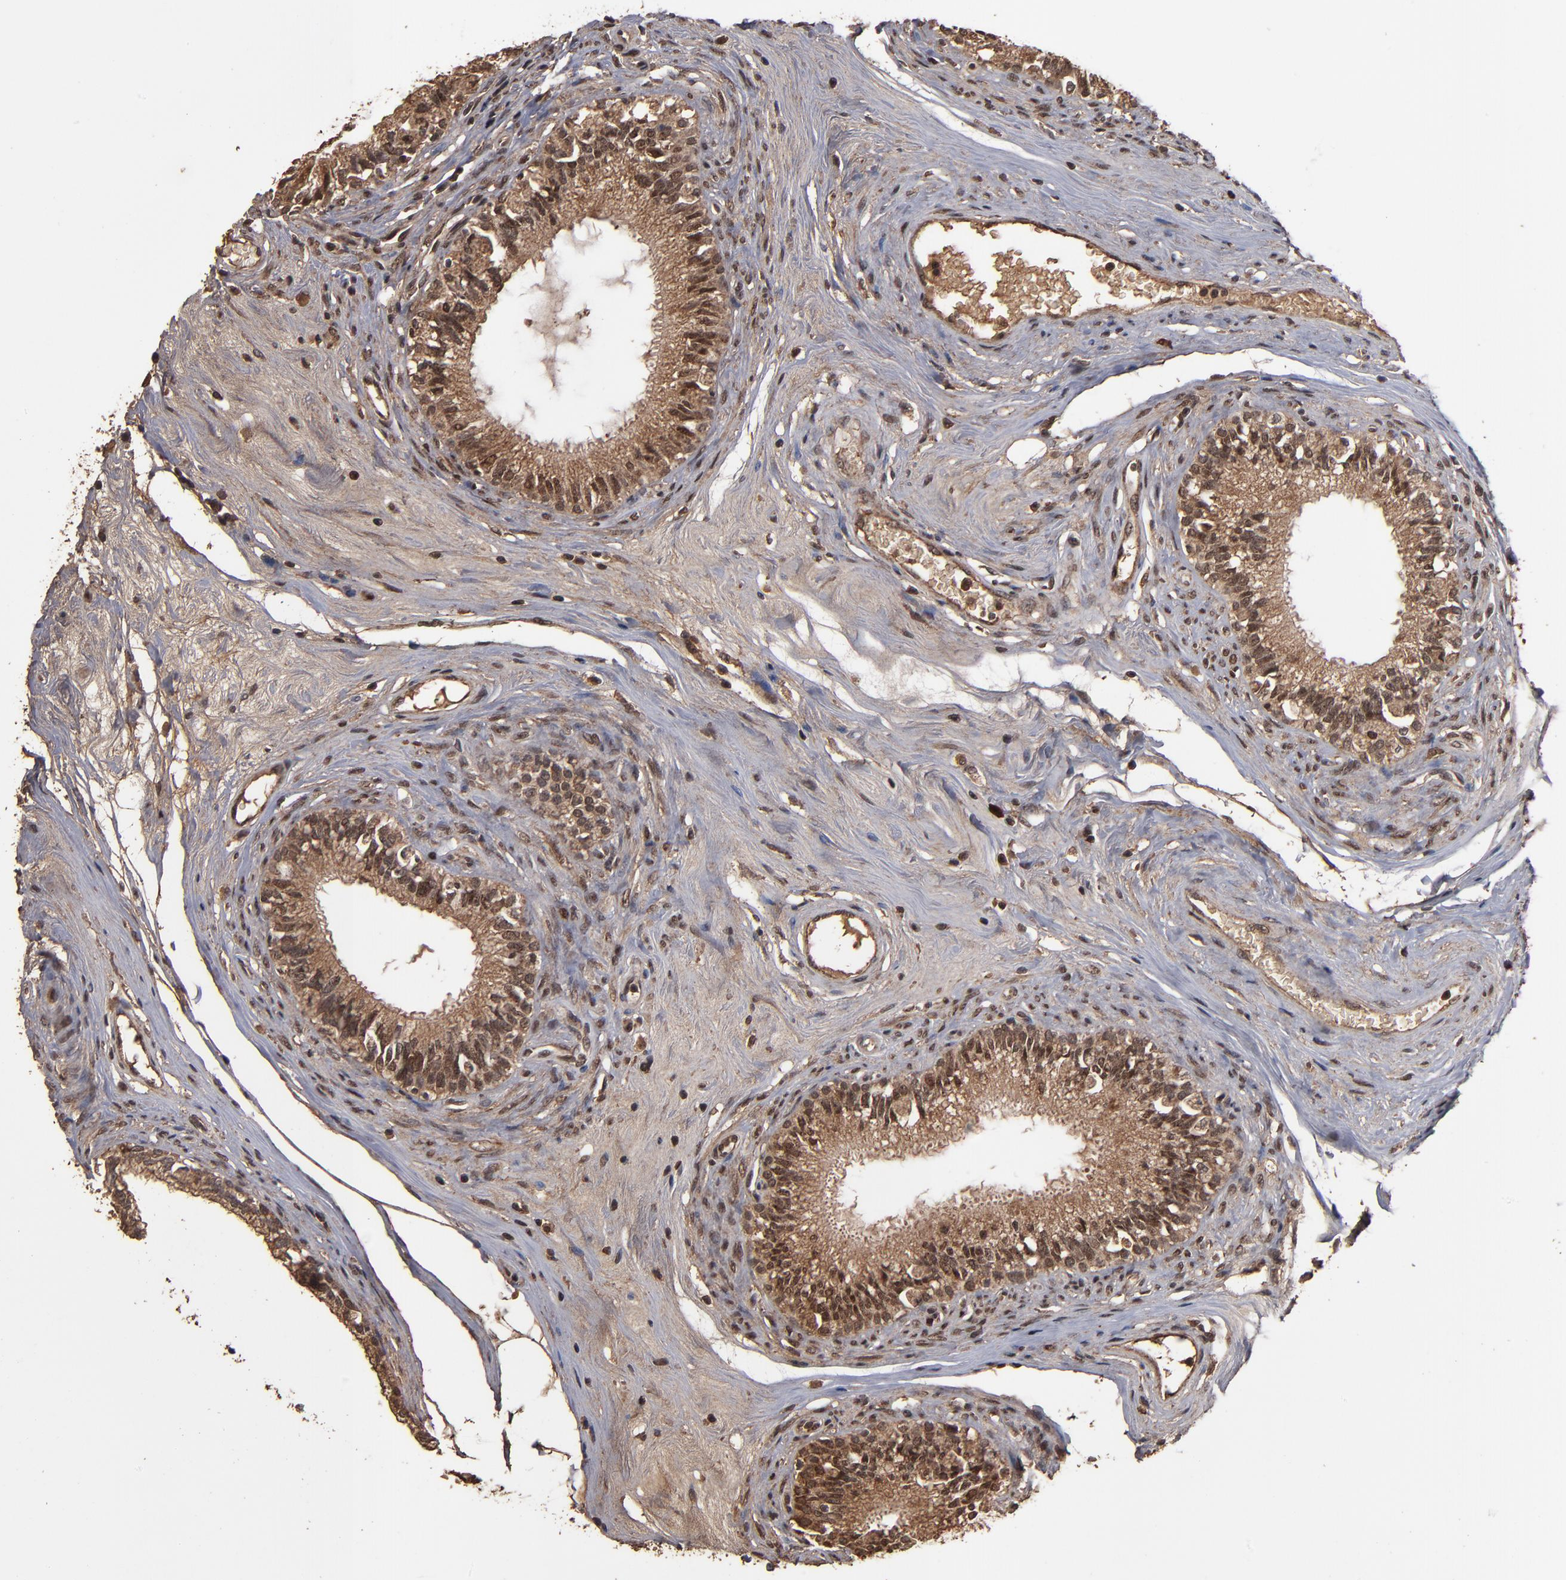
{"staining": {"intensity": "moderate", "quantity": ">75%", "location": "cytoplasmic/membranous,nuclear"}, "tissue": "epididymis", "cell_type": "Glandular cells", "image_type": "normal", "snomed": [{"axis": "morphology", "description": "Normal tissue, NOS"}, {"axis": "morphology", "description": "Inflammation, NOS"}, {"axis": "topography", "description": "Epididymis"}], "caption": "This photomicrograph shows normal epididymis stained with immunohistochemistry to label a protein in brown. The cytoplasmic/membranous,nuclear of glandular cells show moderate positivity for the protein. Nuclei are counter-stained blue.", "gene": "NXF2B", "patient": {"sex": "male", "age": 84}}